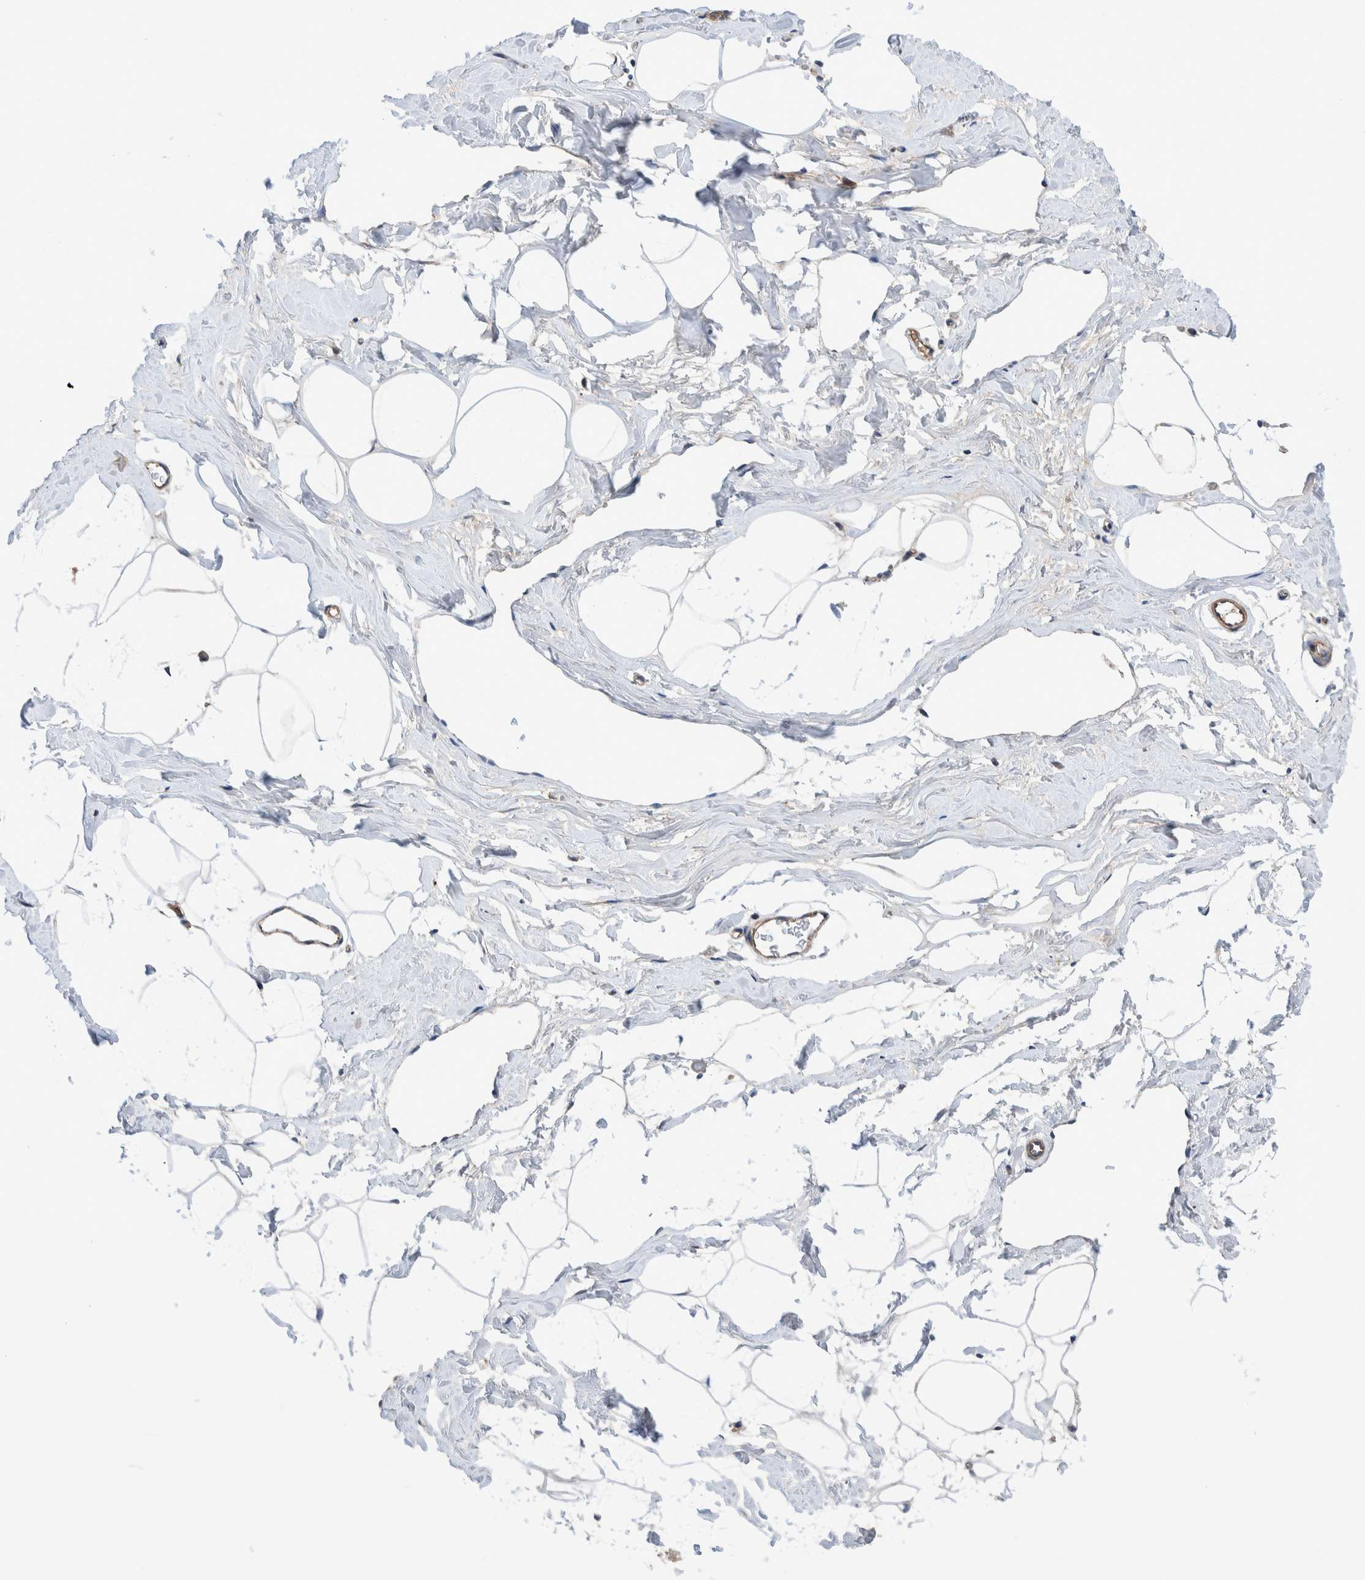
{"staining": {"intensity": "moderate", "quantity": "<25%", "location": "cytoplasmic/membranous"}, "tissue": "adipose tissue", "cell_type": "Adipocytes", "image_type": "normal", "snomed": [{"axis": "morphology", "description": "Normal tissue, NOS"}, {"axis": "morphology", "description": "Fibrosis, NOS"}, {"axis": "topography", "description": "Breast"}, {"axis": "topography", "description": "Adipose tissue"}], "caption": "The image exhibits staining of unremarkable adipose tissue, revealing moderate cytoplasmic/membranous protein expression (brown color) within adipocytes. Using DAB (3,3'-diaminobenzidine) (brown) and hematoxylin (blue) stains, captured at high magnification using brightfield microscopy.", "gene": "ENSG00000262660", "patient": {"sex": "female", "age": 39}}